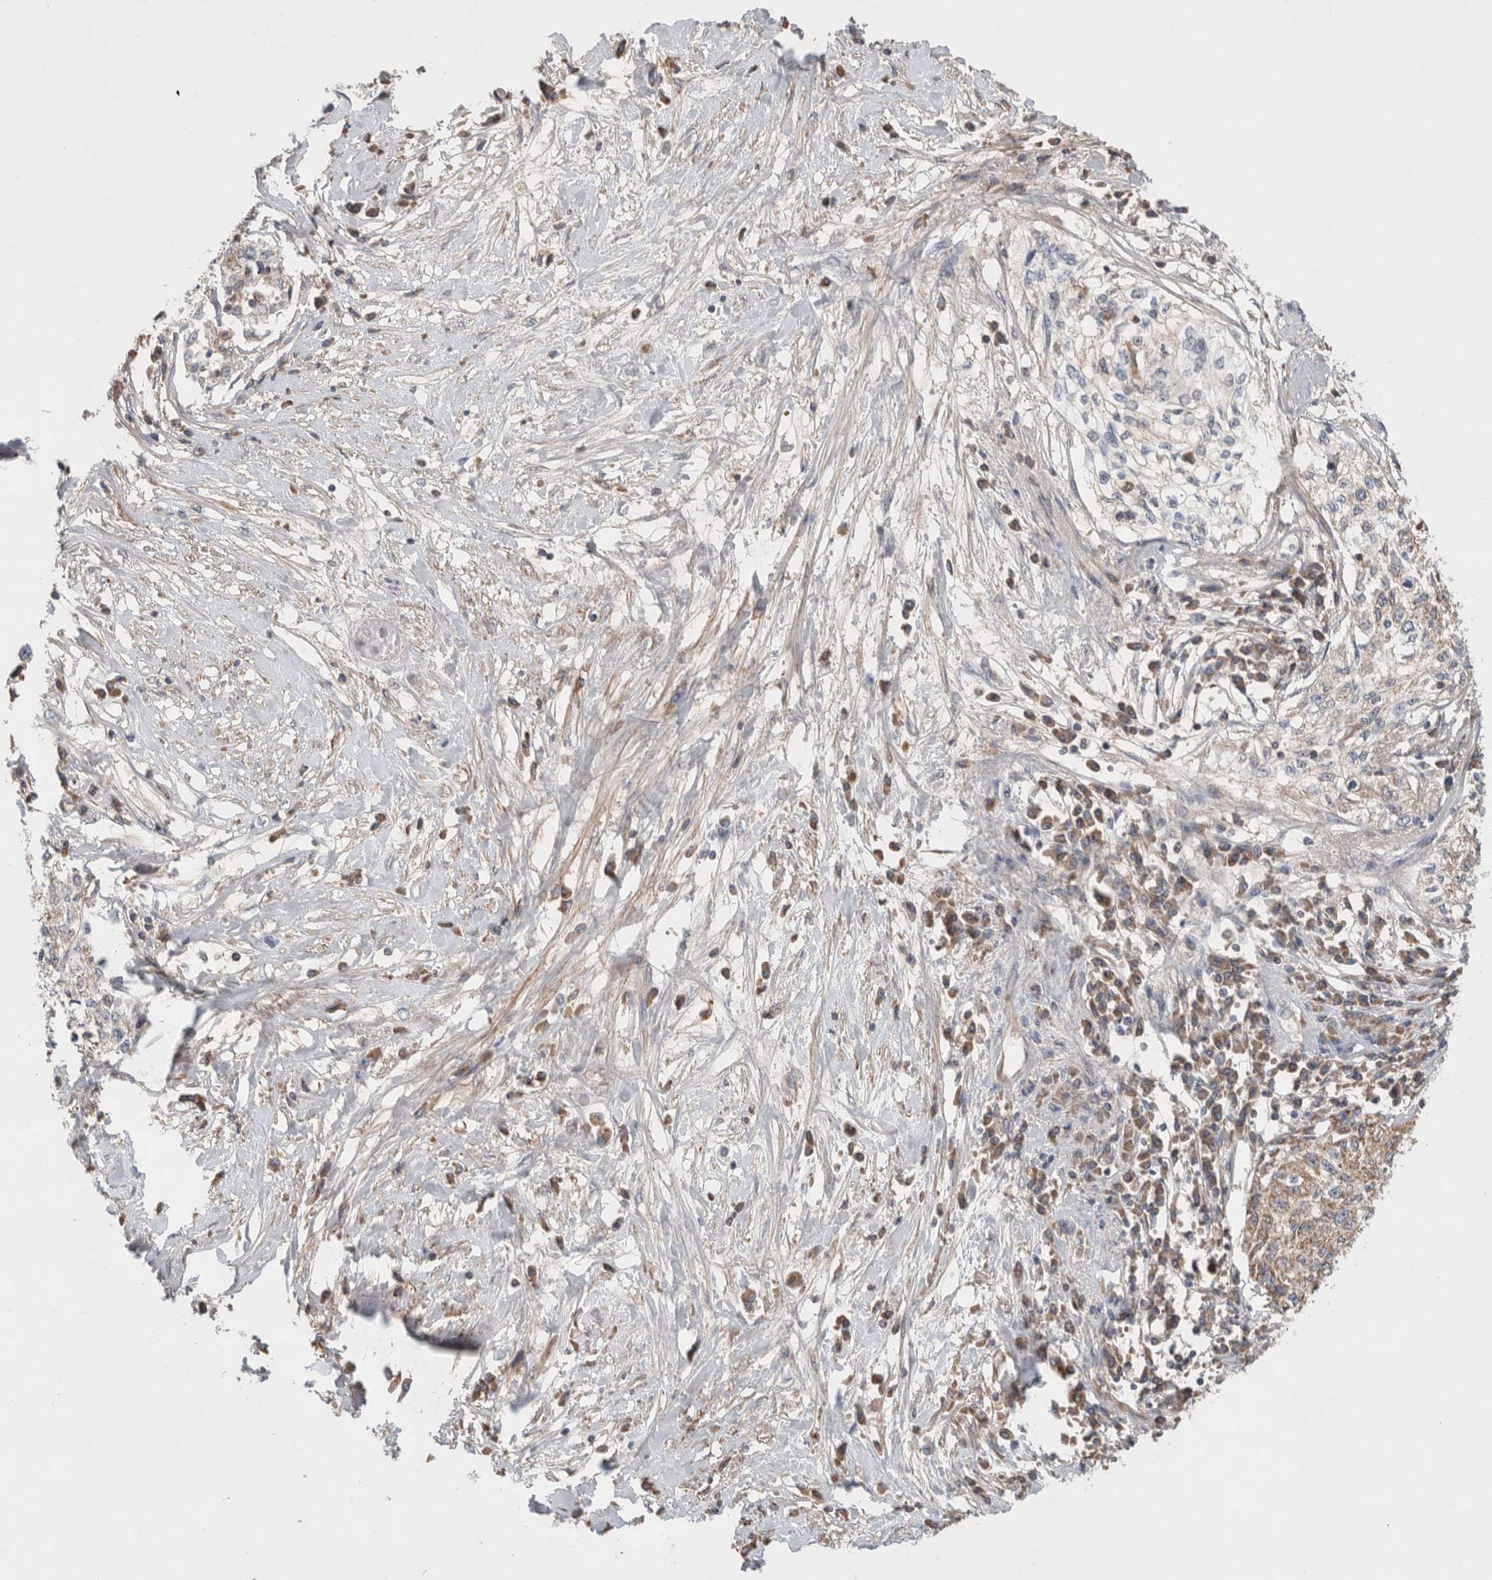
{"staining": {"intensity": "moderate", "quantity": "<25%", "location": "cytoplasmic/membranous"}, "tissue": "cervical cancer", "cell_type": "Tumor cells", "image_type": "cancer", "snomed": [{"axis": "morphology", "description": "Squamous cell carcinoma, NOS"}, {"axis": "topography", "description": "Cervix"}], "caption": "Human cervical cancer stained with a brown dye displays moderate cytoplasmic/membranous positive positivity in about <25% of tumor cells.", "gene": "MRPS28", "patient": {"sex": "female", "age": 57}}